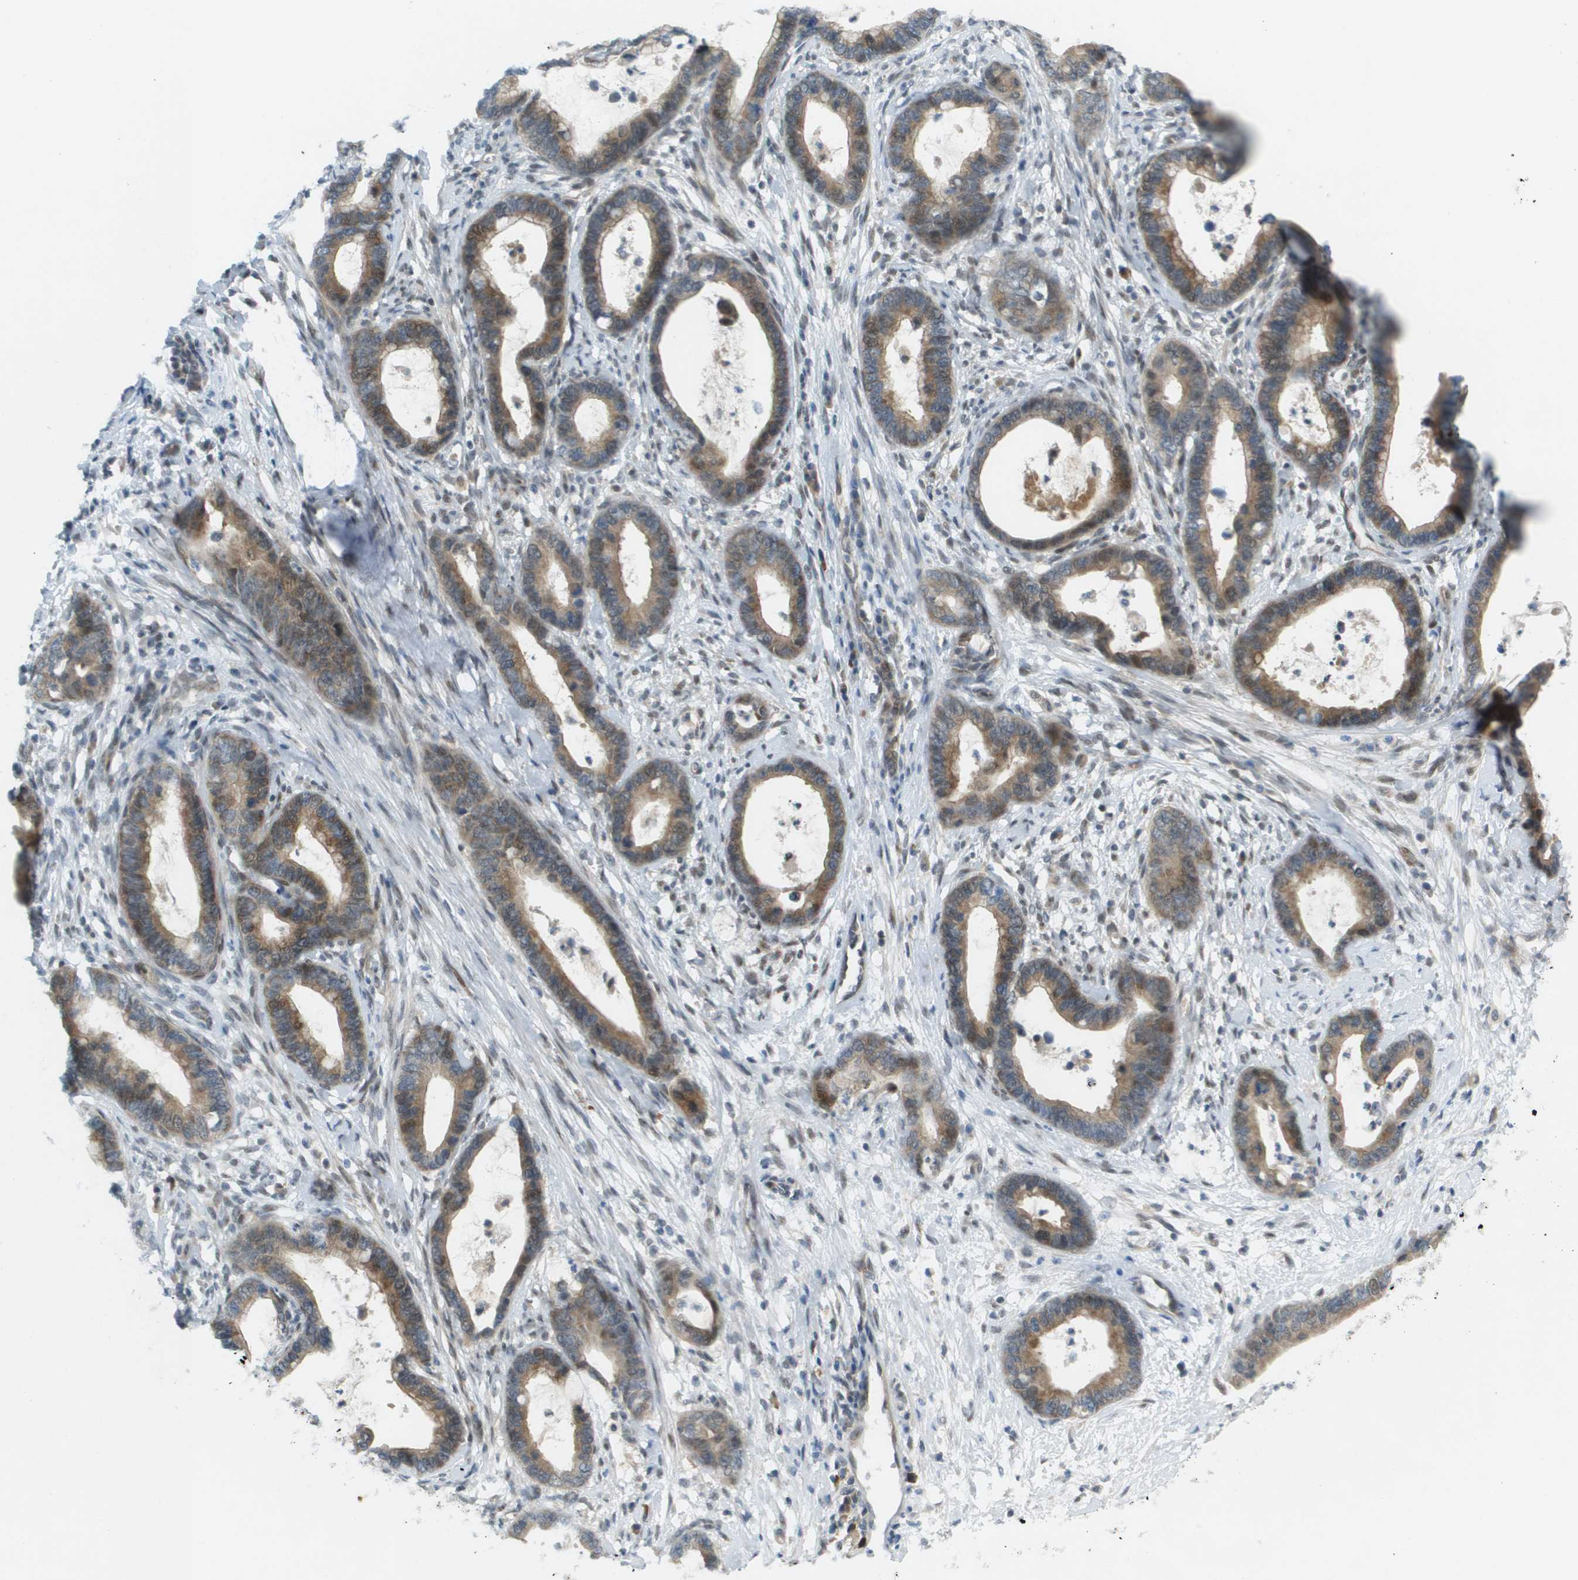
{"staining": {"intensity": "moderate", "quantity": ">75%", "location": "cytoplasmic/membranous,nuclear"}, "tissue": "cervical cancer", "cell_type": "Tumor cells", "image_type": "cancer", "snomed": [{"axis": "morphology", "description": "Adenocarcinoma, NOS"}, {"axis": "topography", "description": "Cervix"}], "caption": "Approximately >75% of tumor cells in human cervical cancer display moderate cytoplasmic/membranous and nuclear protein staining as visualized by brown immunohistochemical staining.", "gene": "CACNB4", "patient": {"sex": "female", "age": 44}}